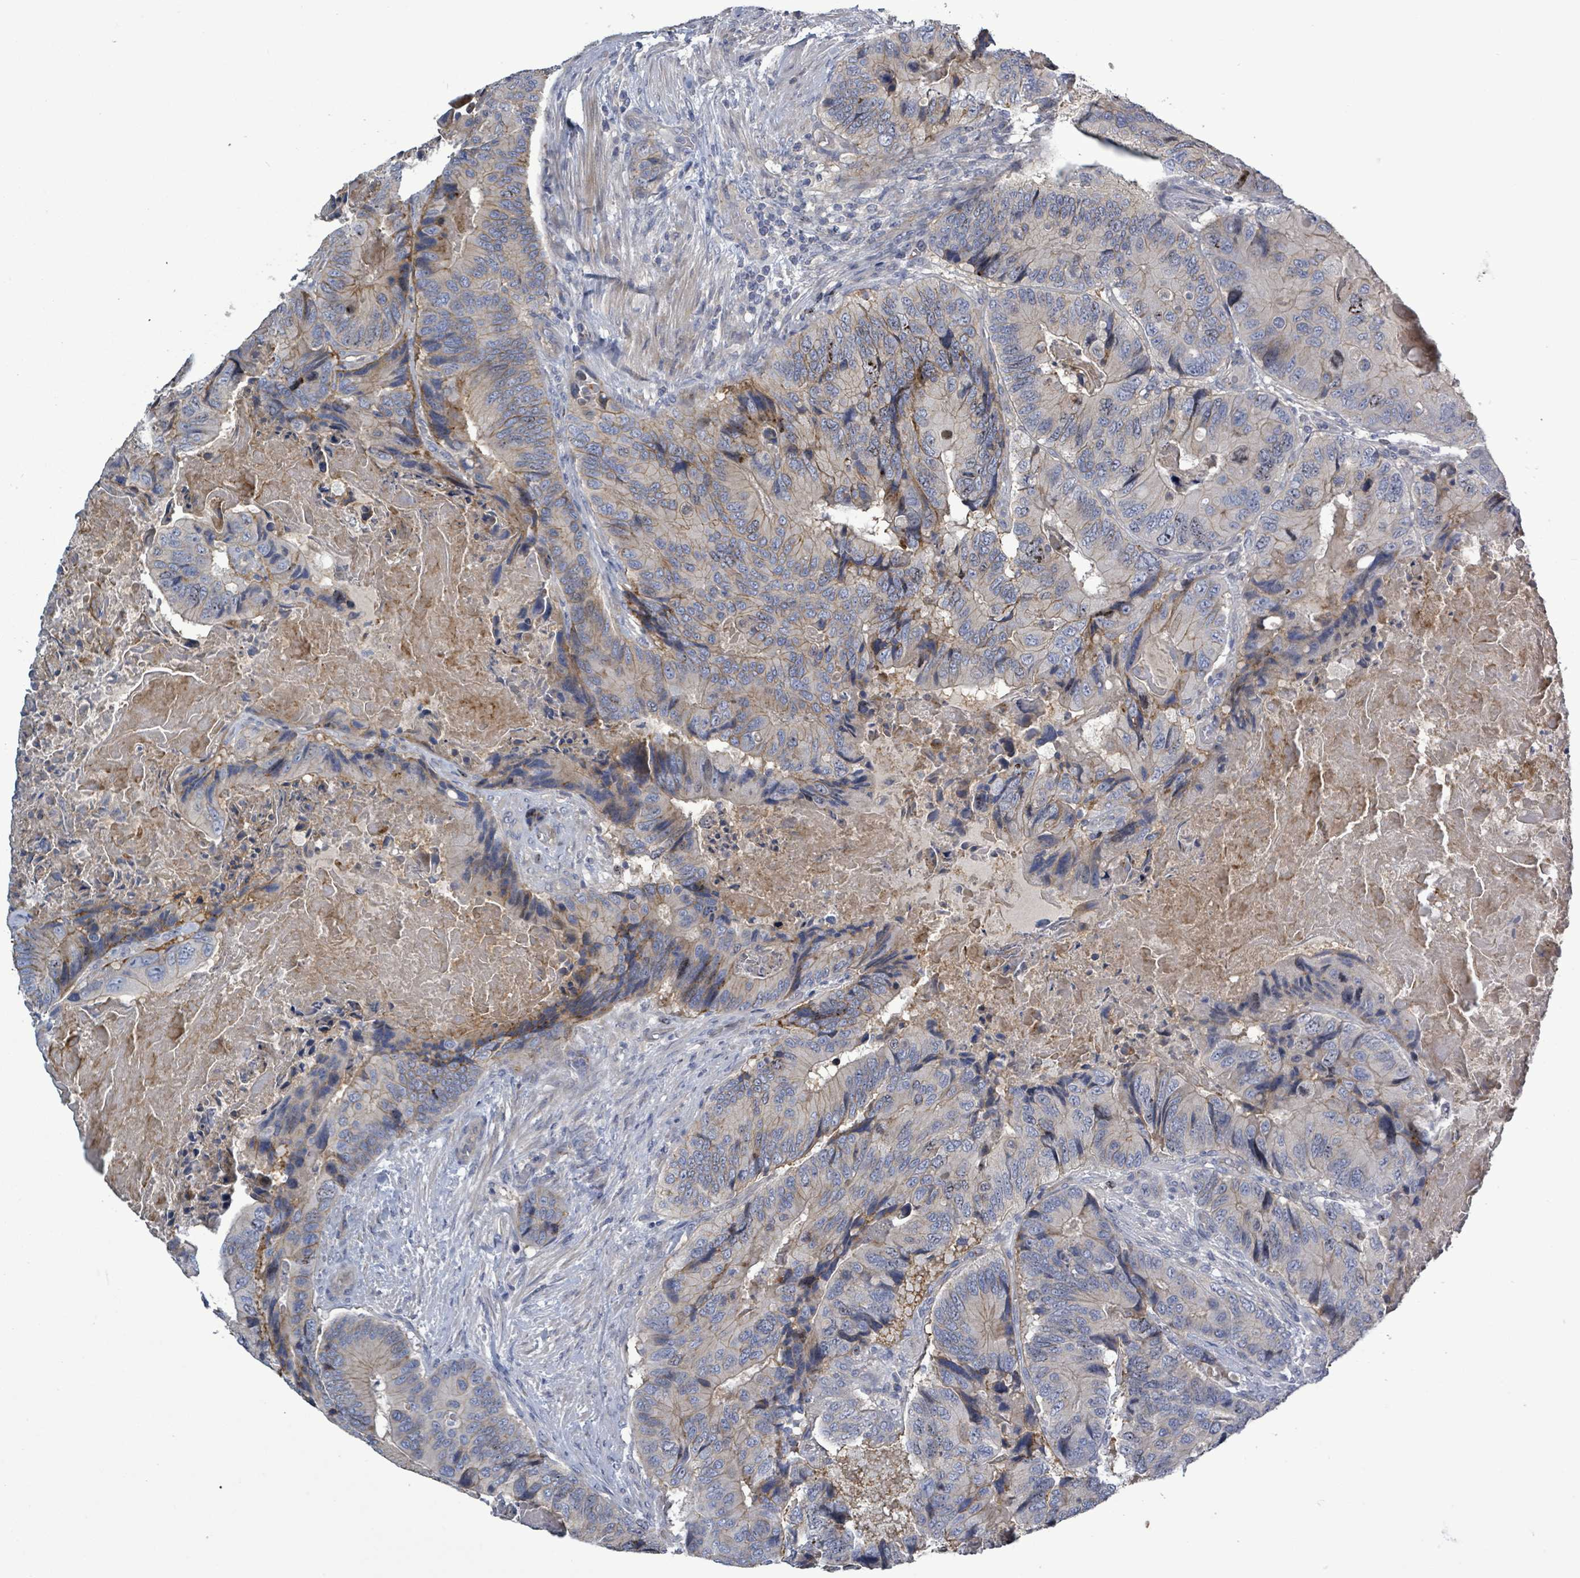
{"staining": {"intensity": "moderate", "quantity": "<25%", "location": "cytoplasmic/membranous"}, "tissue": "colorectal cancer", "cell_type": "Tumor cells", "image_type": "cancer", "snomed": [{"axis": "morphology", "description": "Adenocarcinoma, NOS"}, {"axis": "topography", "description": "Colon"}], "caption": "Moderate cytoplasmic/membranous positivity is present in approximately <25% of tumor cells in colorectal cancer (adenocarcinoma).", "gene": "KRAS", "patient": {"sex": "male", "age": 84}}